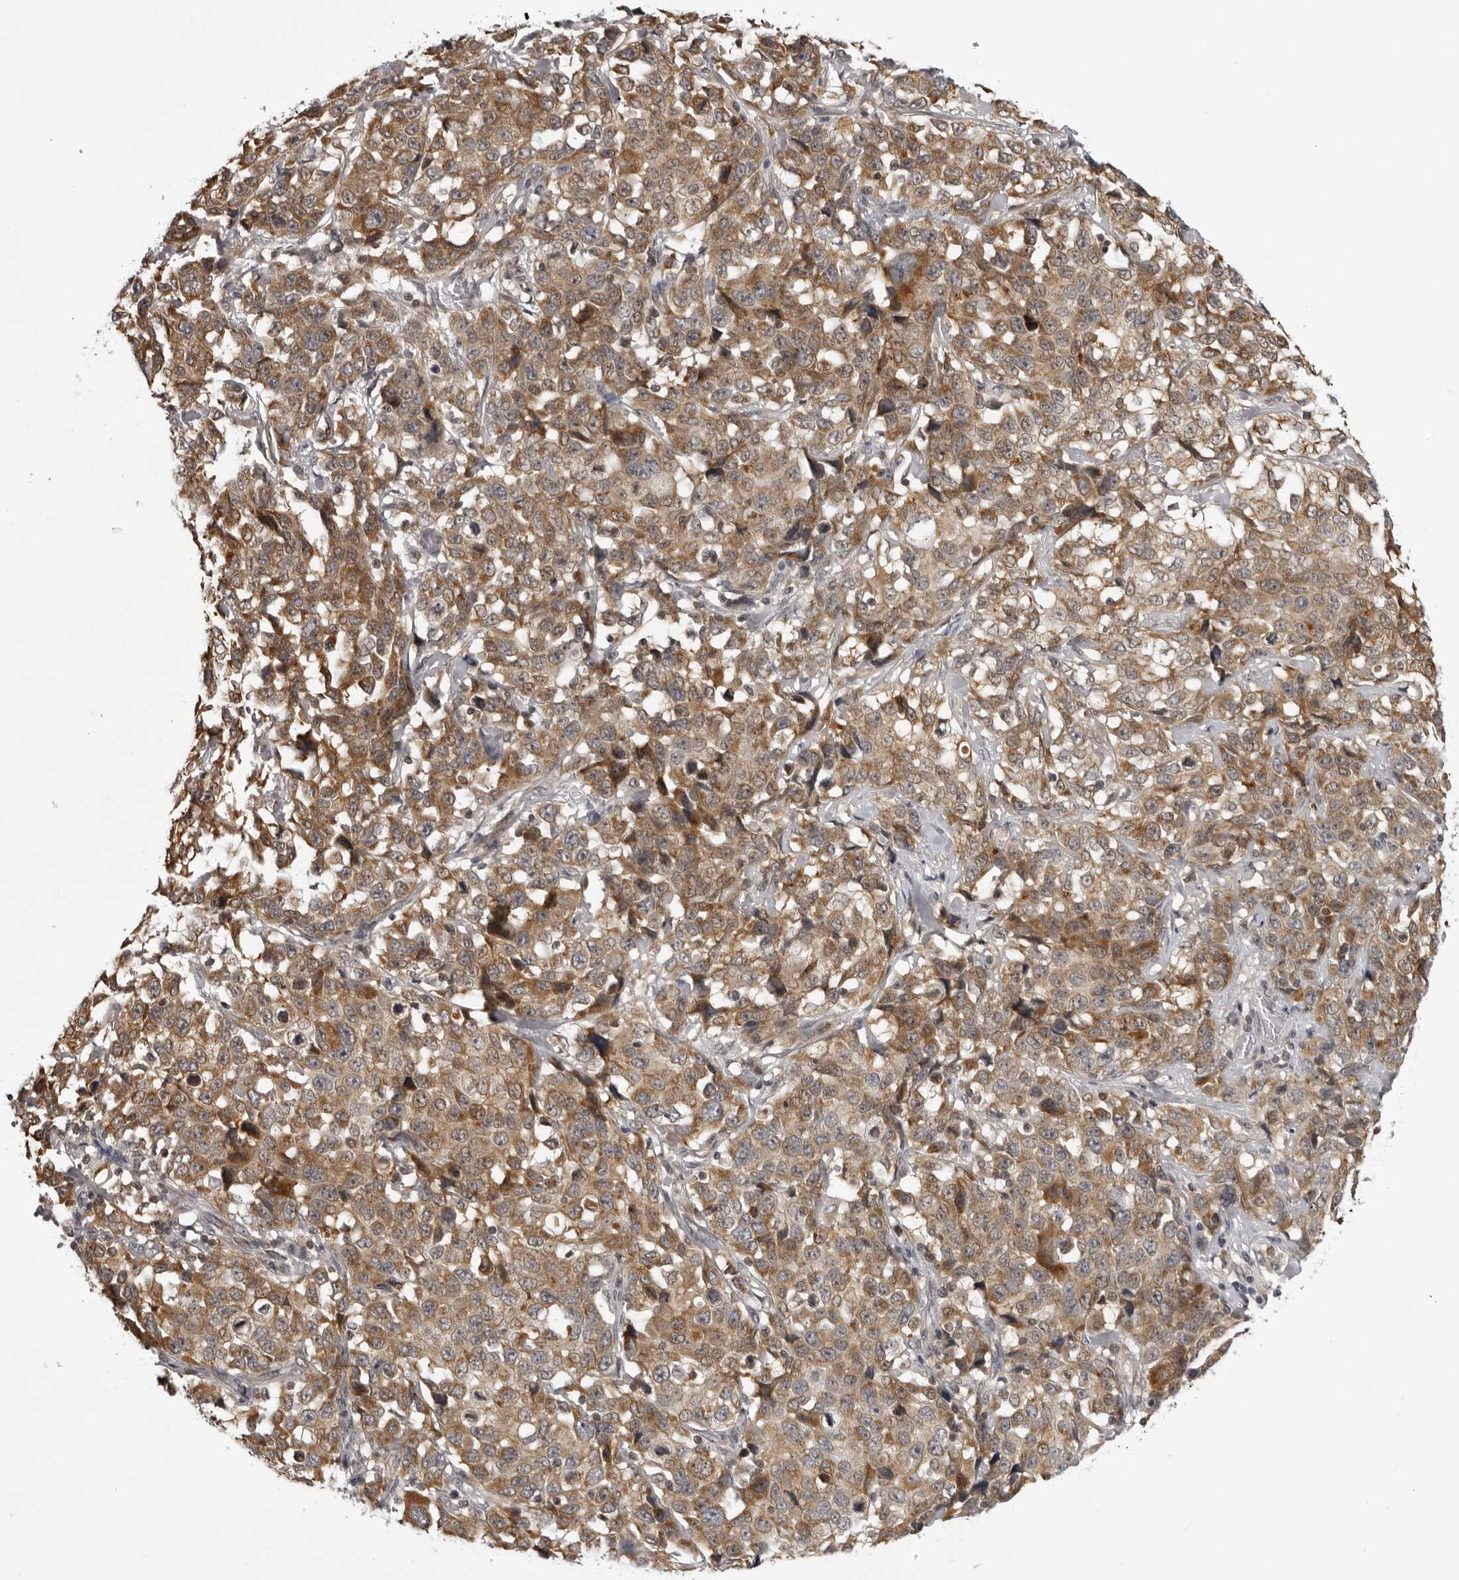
{"staining": {"intensity": "moderate", "quantity": ">75%", "location": "cytoplasmic/membranous"}, "tissue": "stomach cancer", "cell_type": "Tumor cells", "image_type": "cancer", "snomed": [{"axis": "morphology", "description": "Normal tissue, NOS"}, {"axis": "morphology", "description": "Adenocarcinoma, NOS"}, {"axis": "topography", "description": "Stomach"}], "caption": "The photomicrograph shows immunohistochemical staining of stomach cancer (adenocarcinoma). There is moderate cytoplasmic/membranous positivity is appreciated in about >75% of tumor cells.", "gene": "MRPS15", "patient": {"sex": "male", "age": 48}}